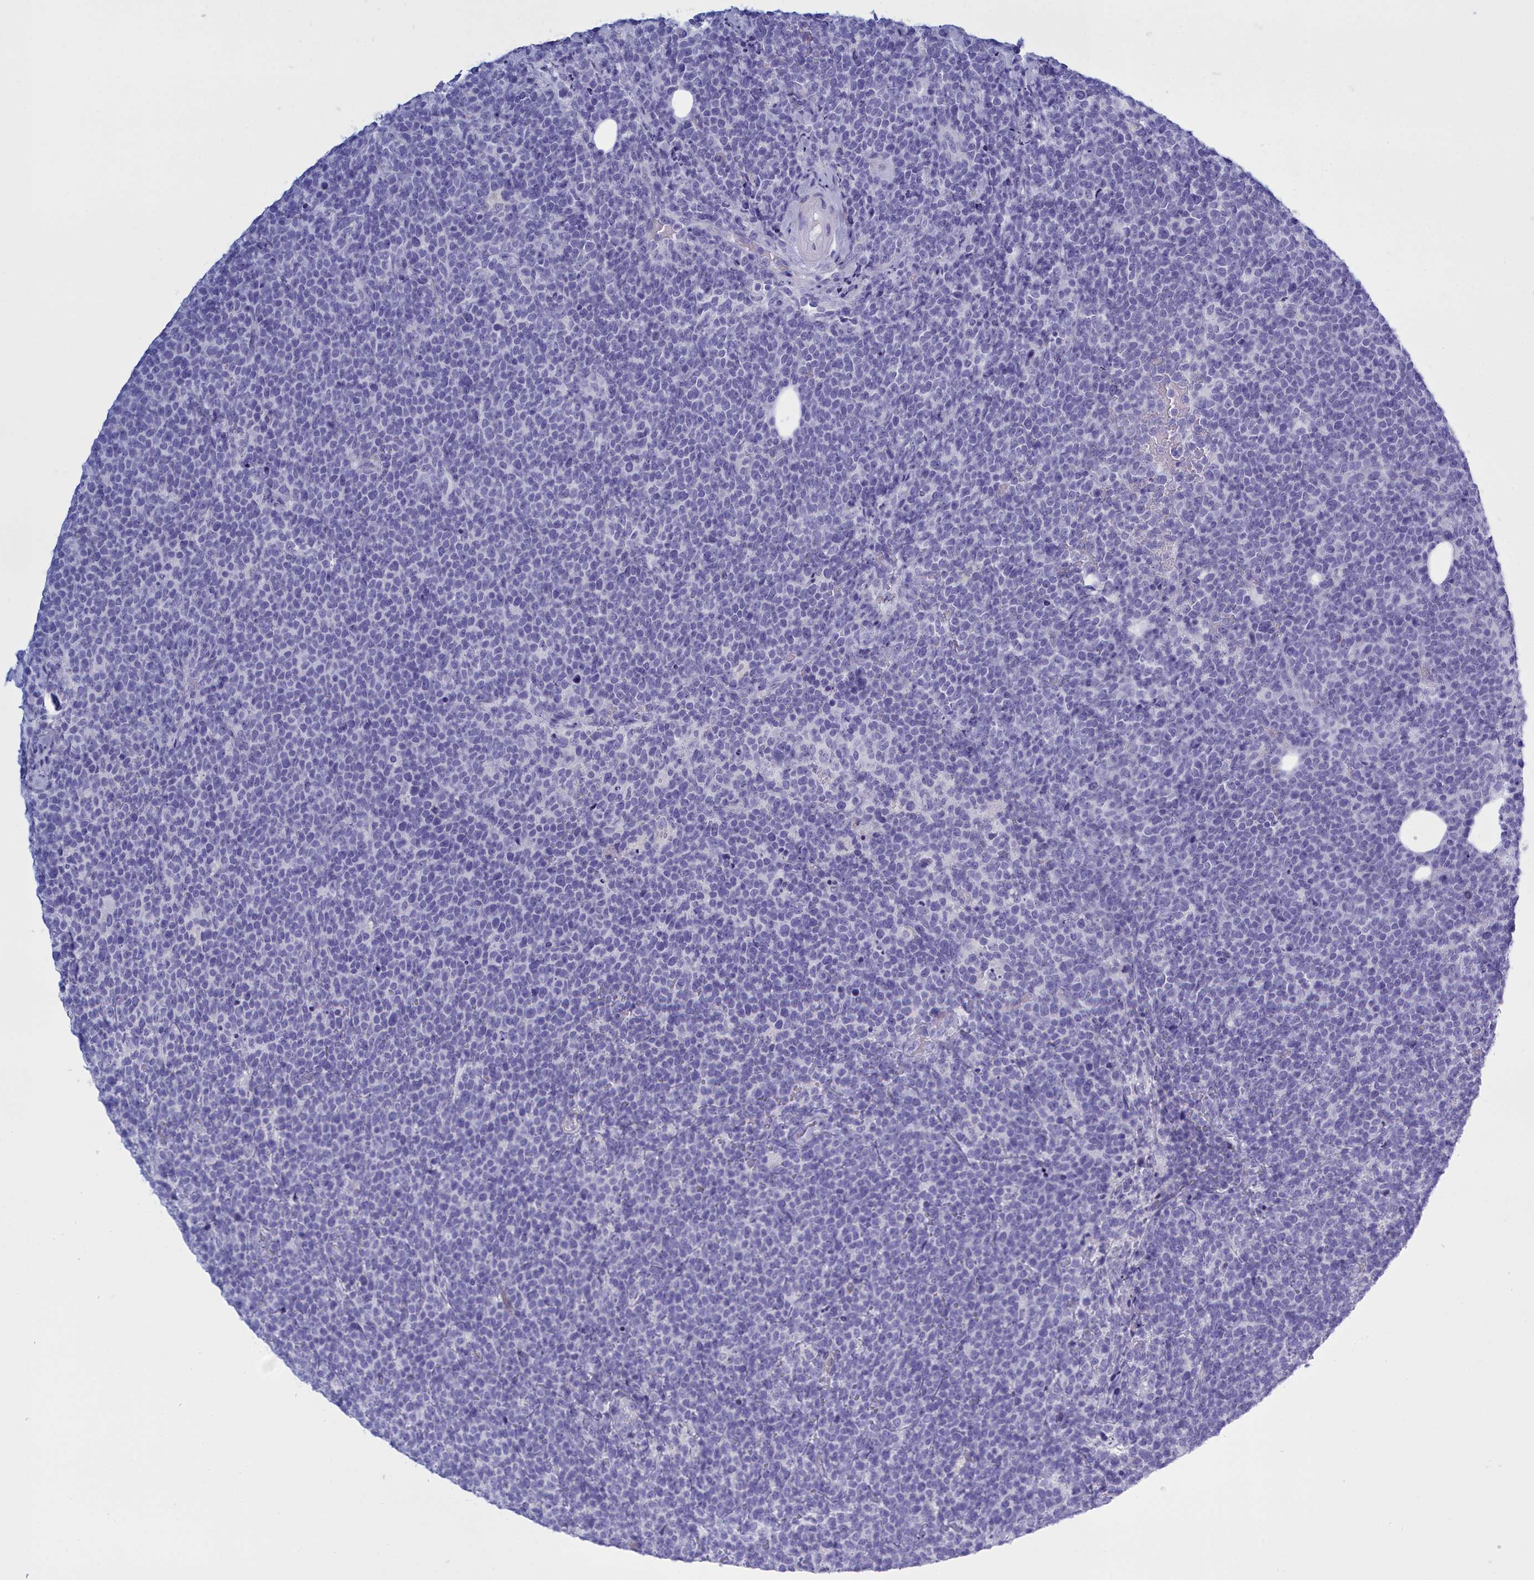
{"staining": {"intensity": "negative", "quantity": "none", "location": "none"}, "tissue": "lymphoma", "cell_type": "Tumor cells", "image_type": "cancer", "snomed": [{"axis": "morphology", "description": "Malignant lymphoma, non-Hodgkin's type, High grade"}, {"axis": "topography", "description": "Lymph node"}], "caption": "Immunohistochemistry (IHC) image of human lymphoma stained for a protein (brown), which exhibits no expression in tumor cells.", "gene": "TMEM97", "patient": {"sex": "male", "age": 61}}